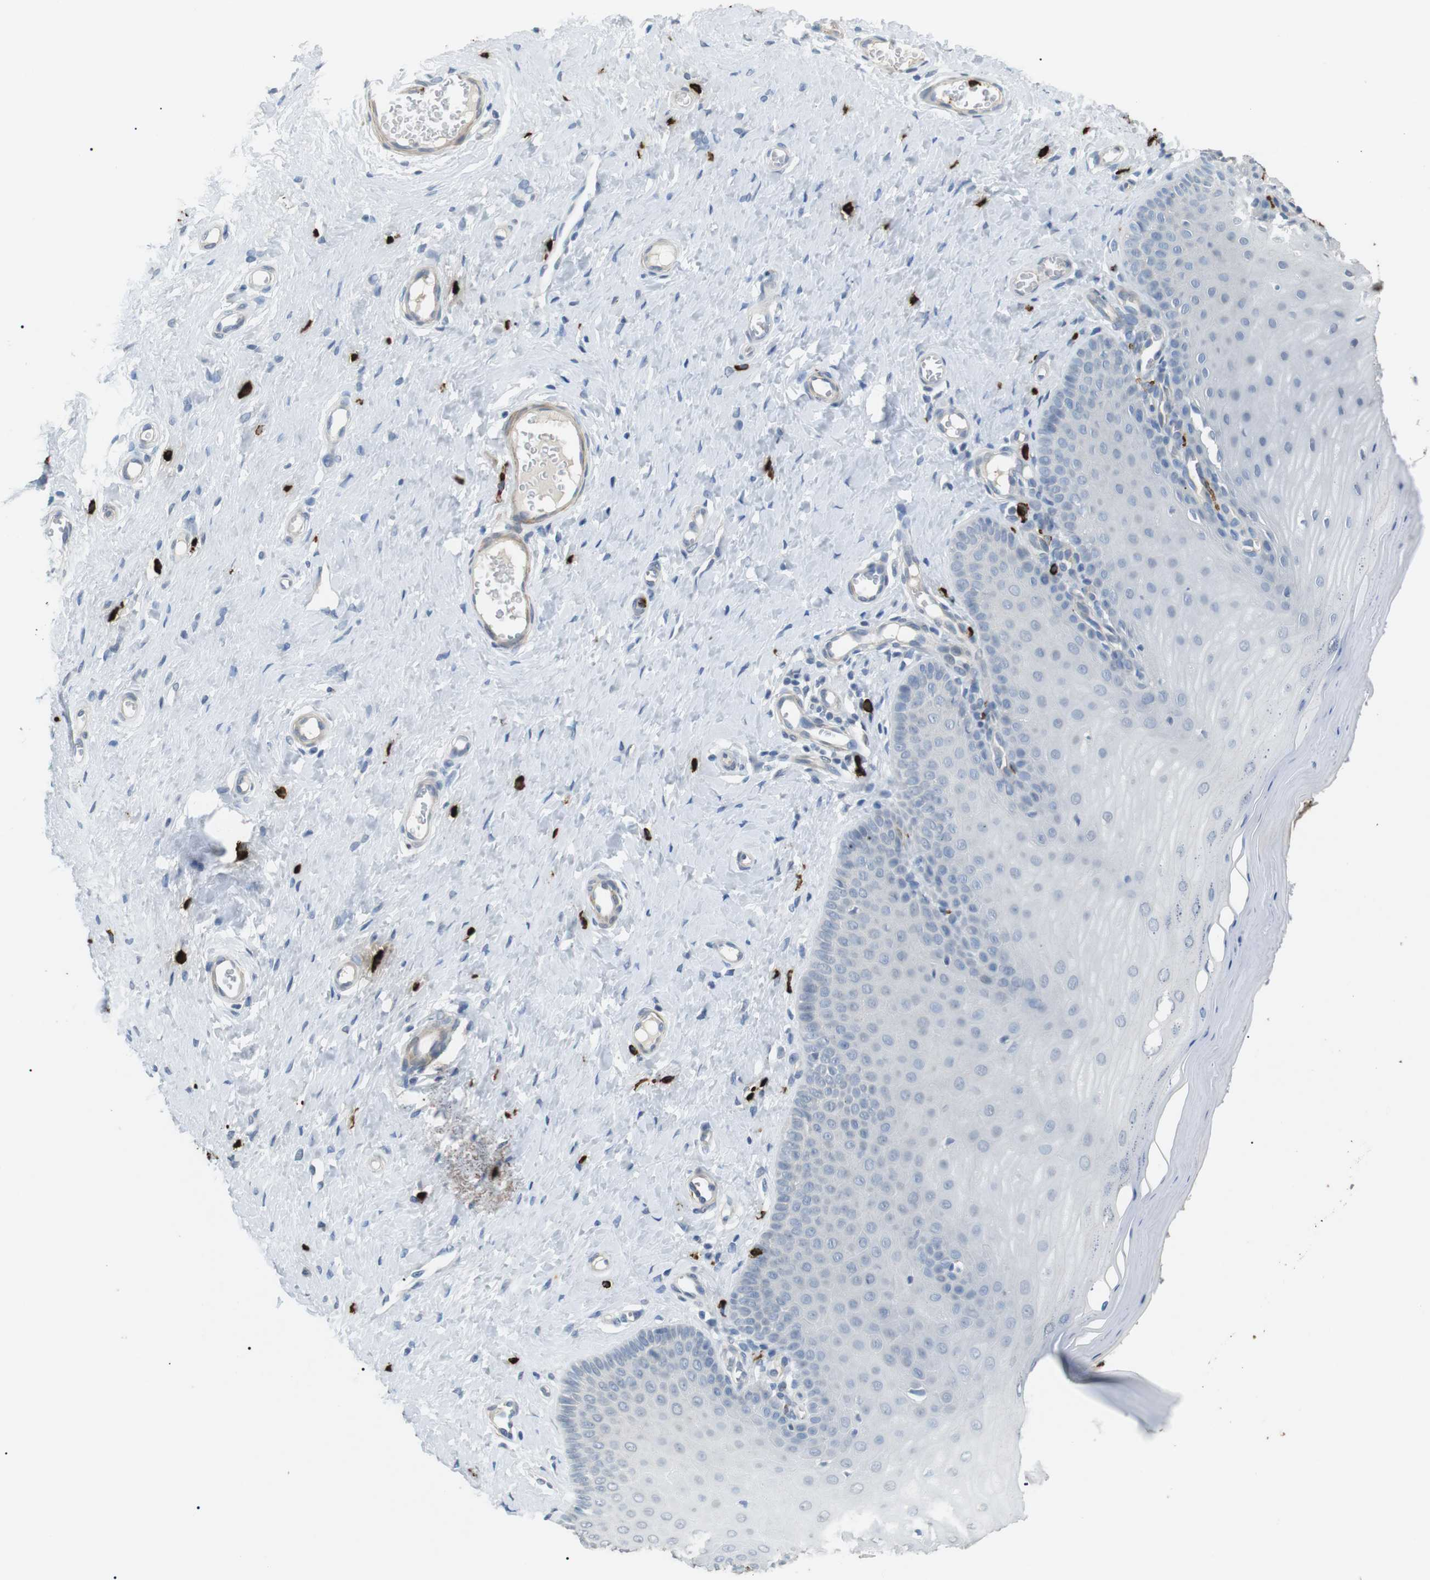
{"staining": {"intensity": "negative", "quantity": "none", "location": "none"}, "tissue": "cervix", "cell_type": "Glandular cells", "image_type": "normal", "snomed": [{"axis": "morphology", "description": "Normal tissue, NOS"}, {"axis": "topography", "description": "Cervix"}], "caption": "Histopathology image shows no protein positivity in glandular cells of benign cervix.", "gene": "GZMM", "patient": {"sex": "female", "age": 55}}